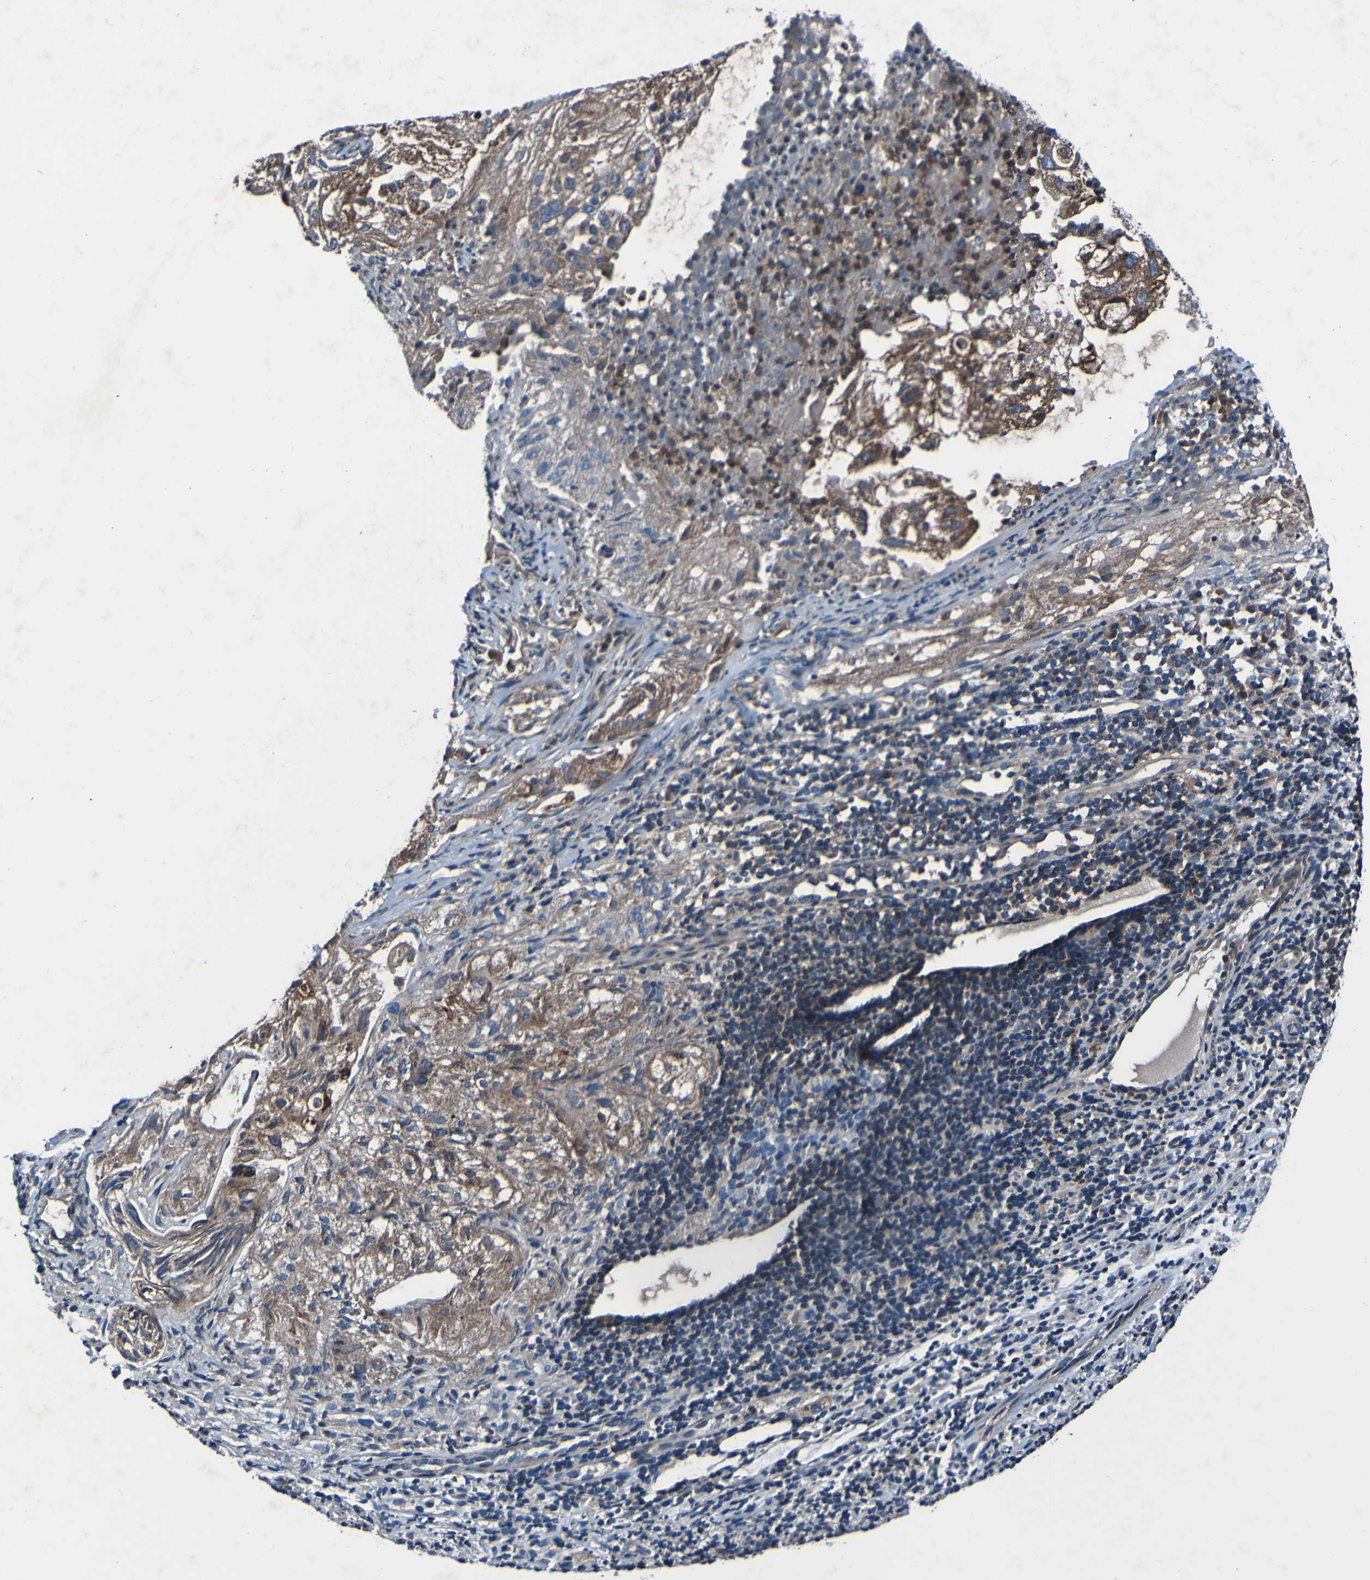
{"staining": {"intensity": "moderate", "quantity": ">75%", "location": "cytoplasmic/membranous"}, "tissue": "lung cancer", "cell_type": "Tumor cells", "image_type": "cancer", "snomed": [{"axis": "morphology", "description": "Inflammation, NOS"}, {"axis": "morphology", "description": "Squamous cell carcinoma, NOS"}, {"axis": "topography", "description": "Lymph node"}, {"axis": "topography", "description": "Soft tissue"}, {"axis": "topography", "description": "Lung"}], "caption": "The image exhibits a brown stain indicating the presence of a protein in the cytoplasmic/membranous of tumor cells in lung cancer.", "gene": "RAB5B", "patient": {"sex": "male", "age": 66}}